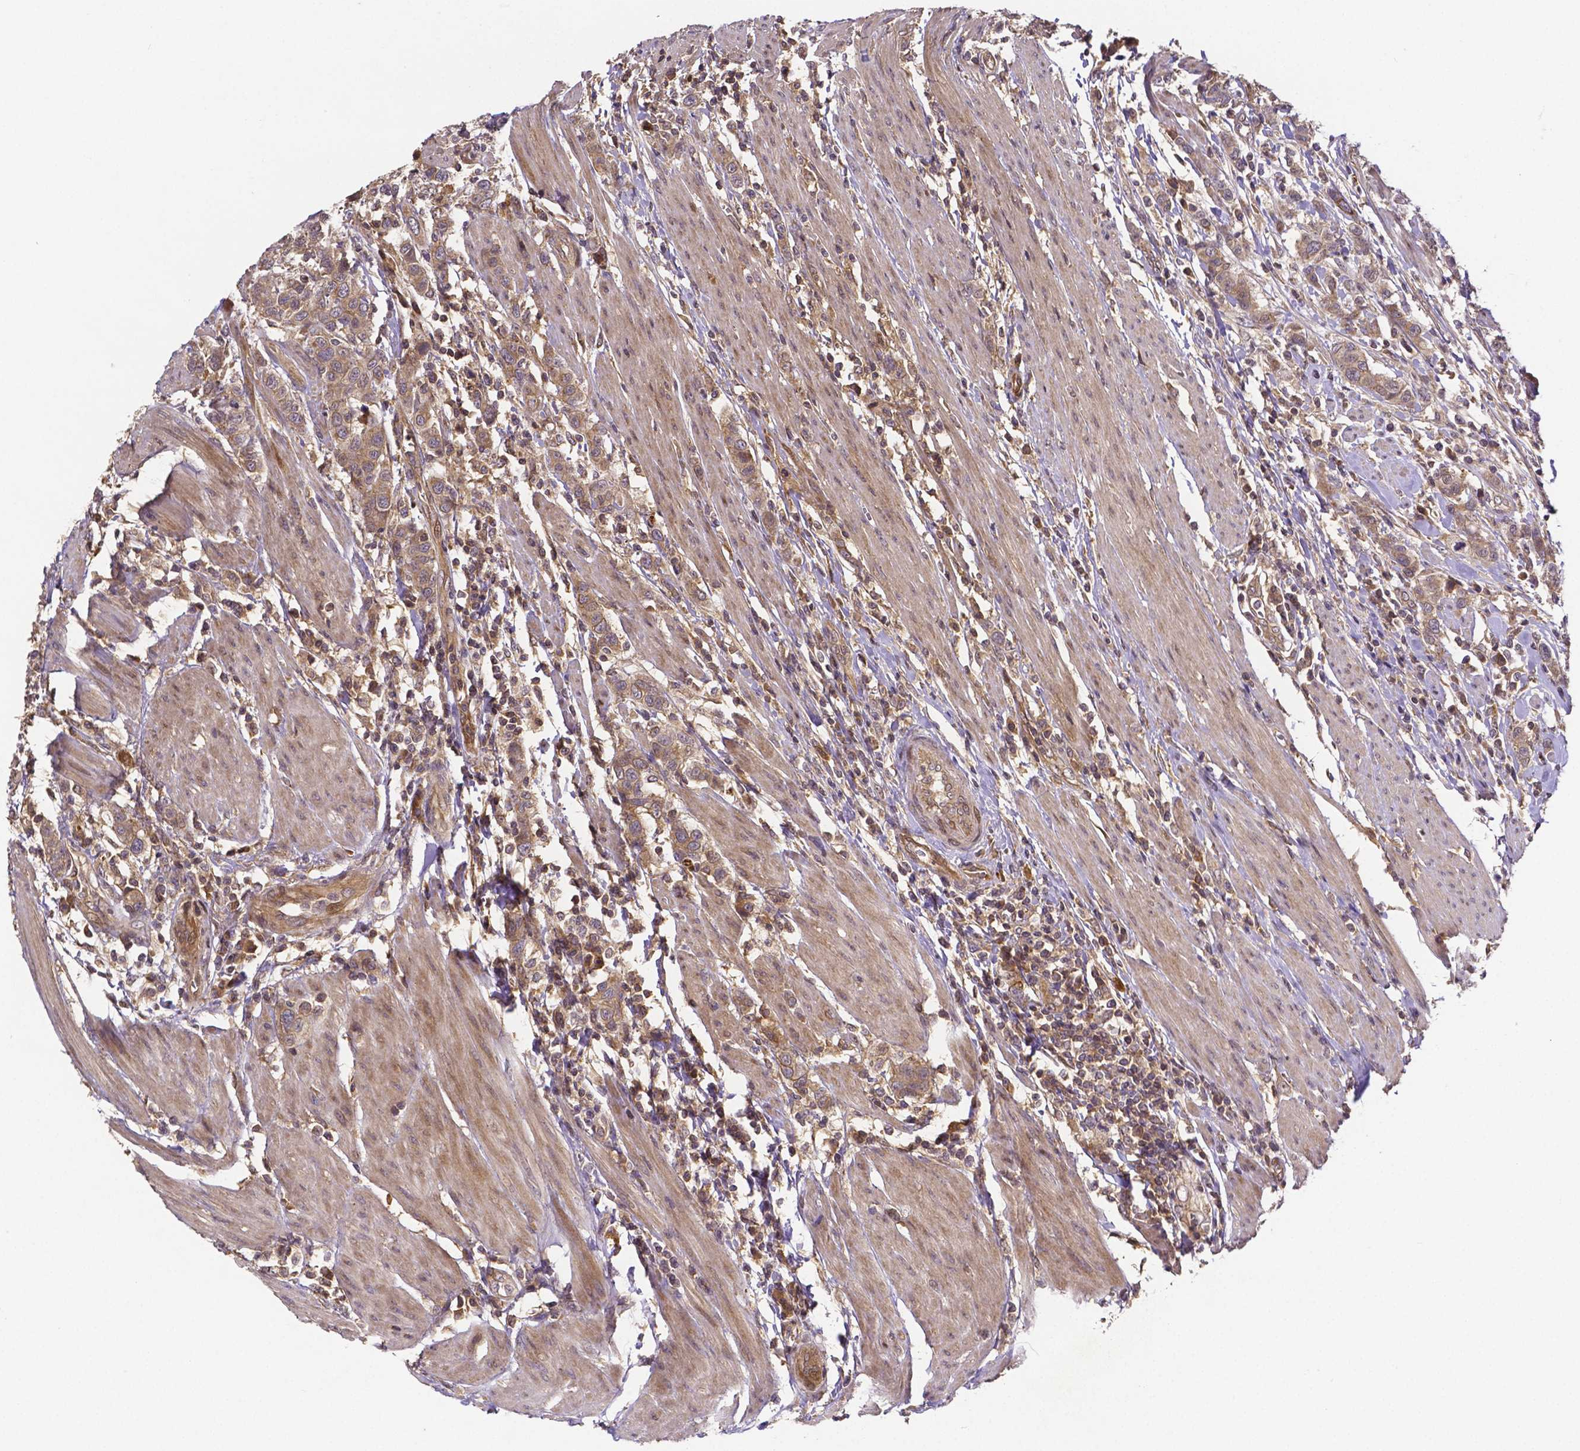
{"staining": {"intensity": "weak", "quantity": ">75%", "location": "cytoplasmic/membranous"}, "tissue": "urothelial cancer", "cell_type": "Tumor cells", "image_type": "cancer", "snomed": [{"axis": "morphology", "description": "Urothelial carcinoma, High grade"}, {"axis": "topography", "description": "Urinary bladder"}], "caption": "Immunohistochemistry histopathology image of human urothelial cancer stained for a protein (brown), which reveals low levels of weak cytoplasmic/membranous expression in approximately >75% of tumor cells.", "gene": "RNF123", "patient": {"sex": "female", "age": 58}}